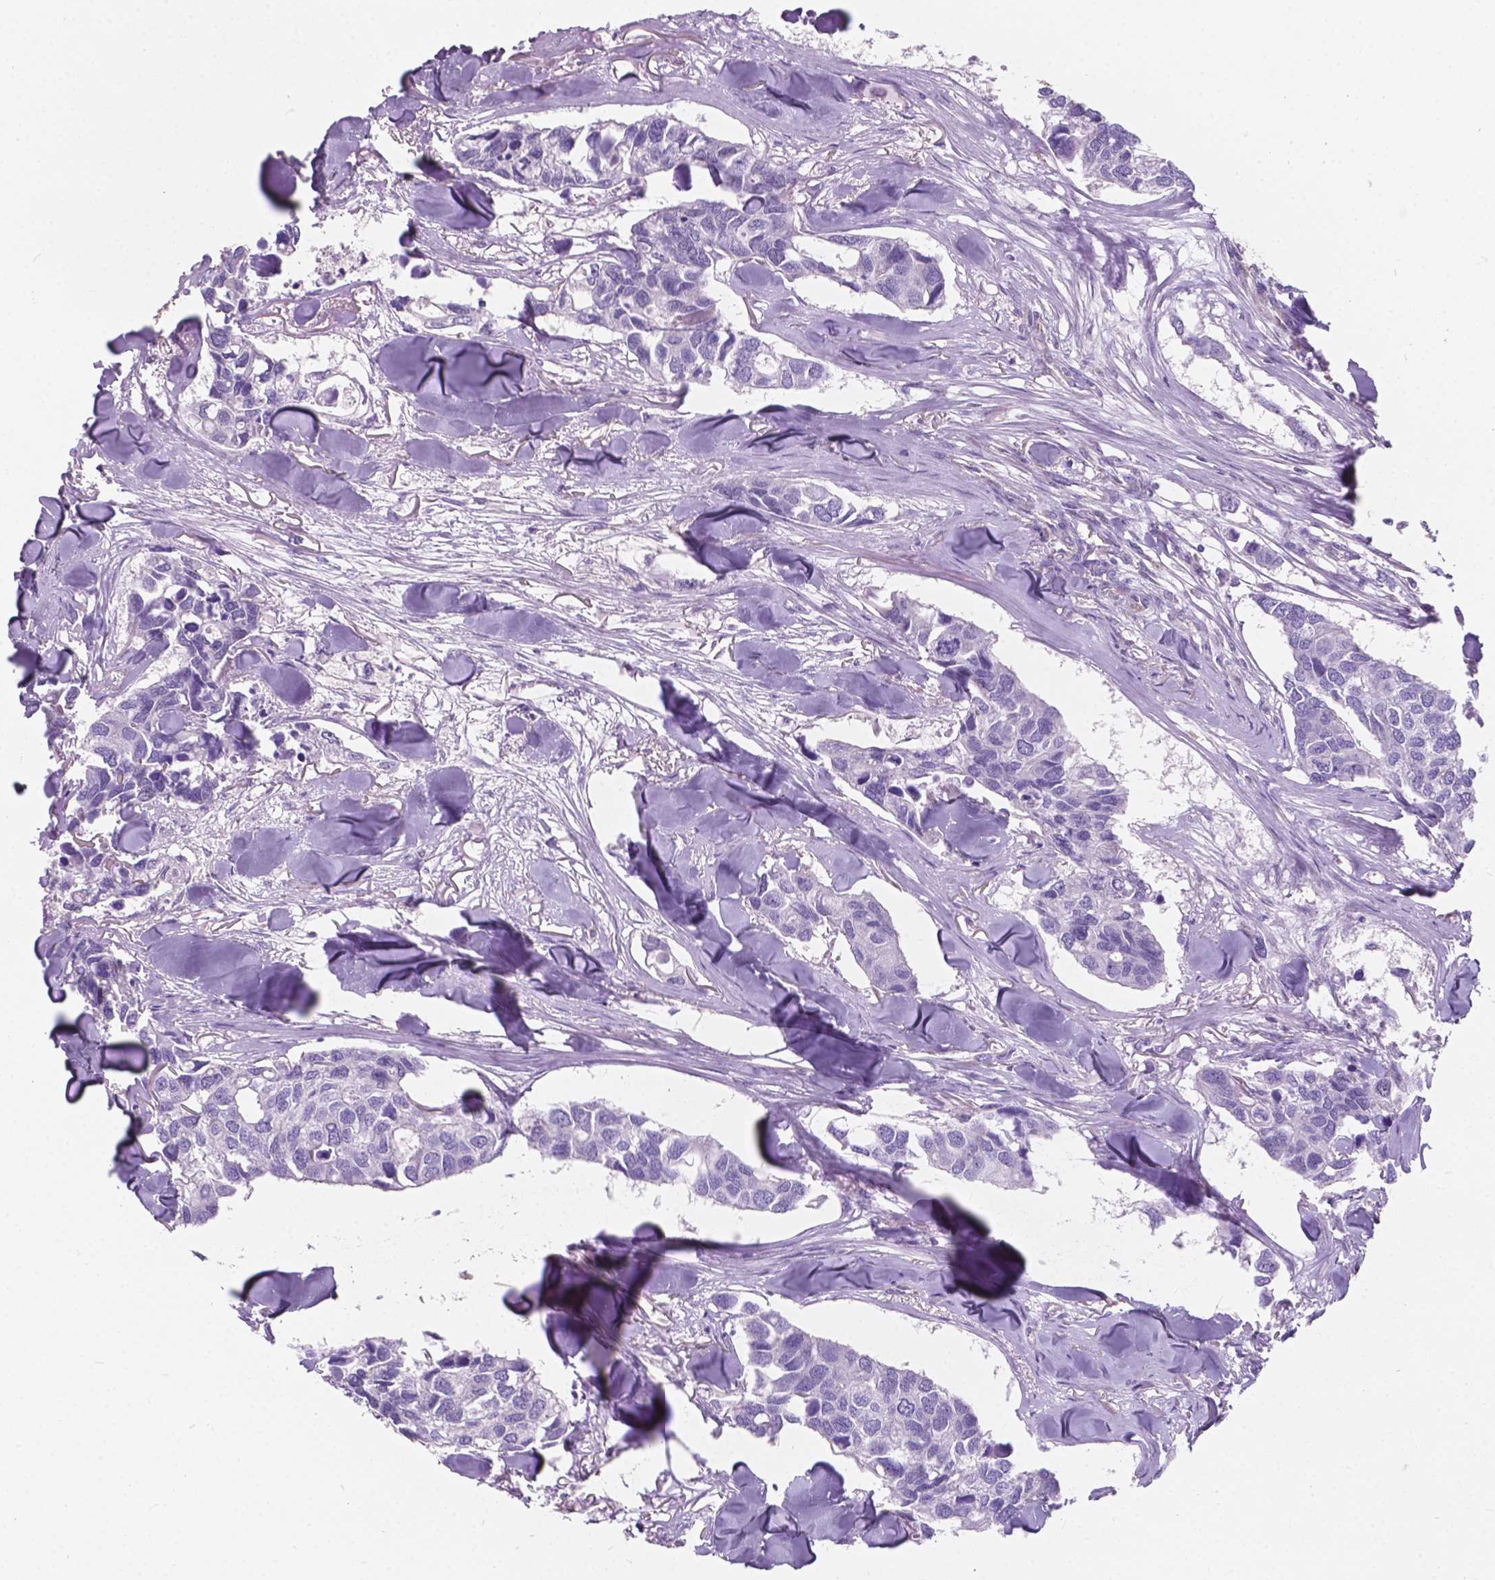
{"staining": {"intensity": "negative", "quantity": "none", "location": "none"}, "tissue": "breast cancer", "cell_type": "Tumor cells", "image_type": "cancer", "snomed": [{"axis": "morphology", "description": "Duct carcinoma"}, {"axis": "topography", "description": "Breast"}], "caption": "Immunohistochemistry of breast cancer demonstrates no expression in tumor cells. Brightfield microscopy of immunohistochemistry stained with DAB (3,3'-diaminobenzidine) (brown) and hematoxylin (blue), captured at high magnification.", "gene": "AMOT", "patient": {"sex": "female", "age": 83}}